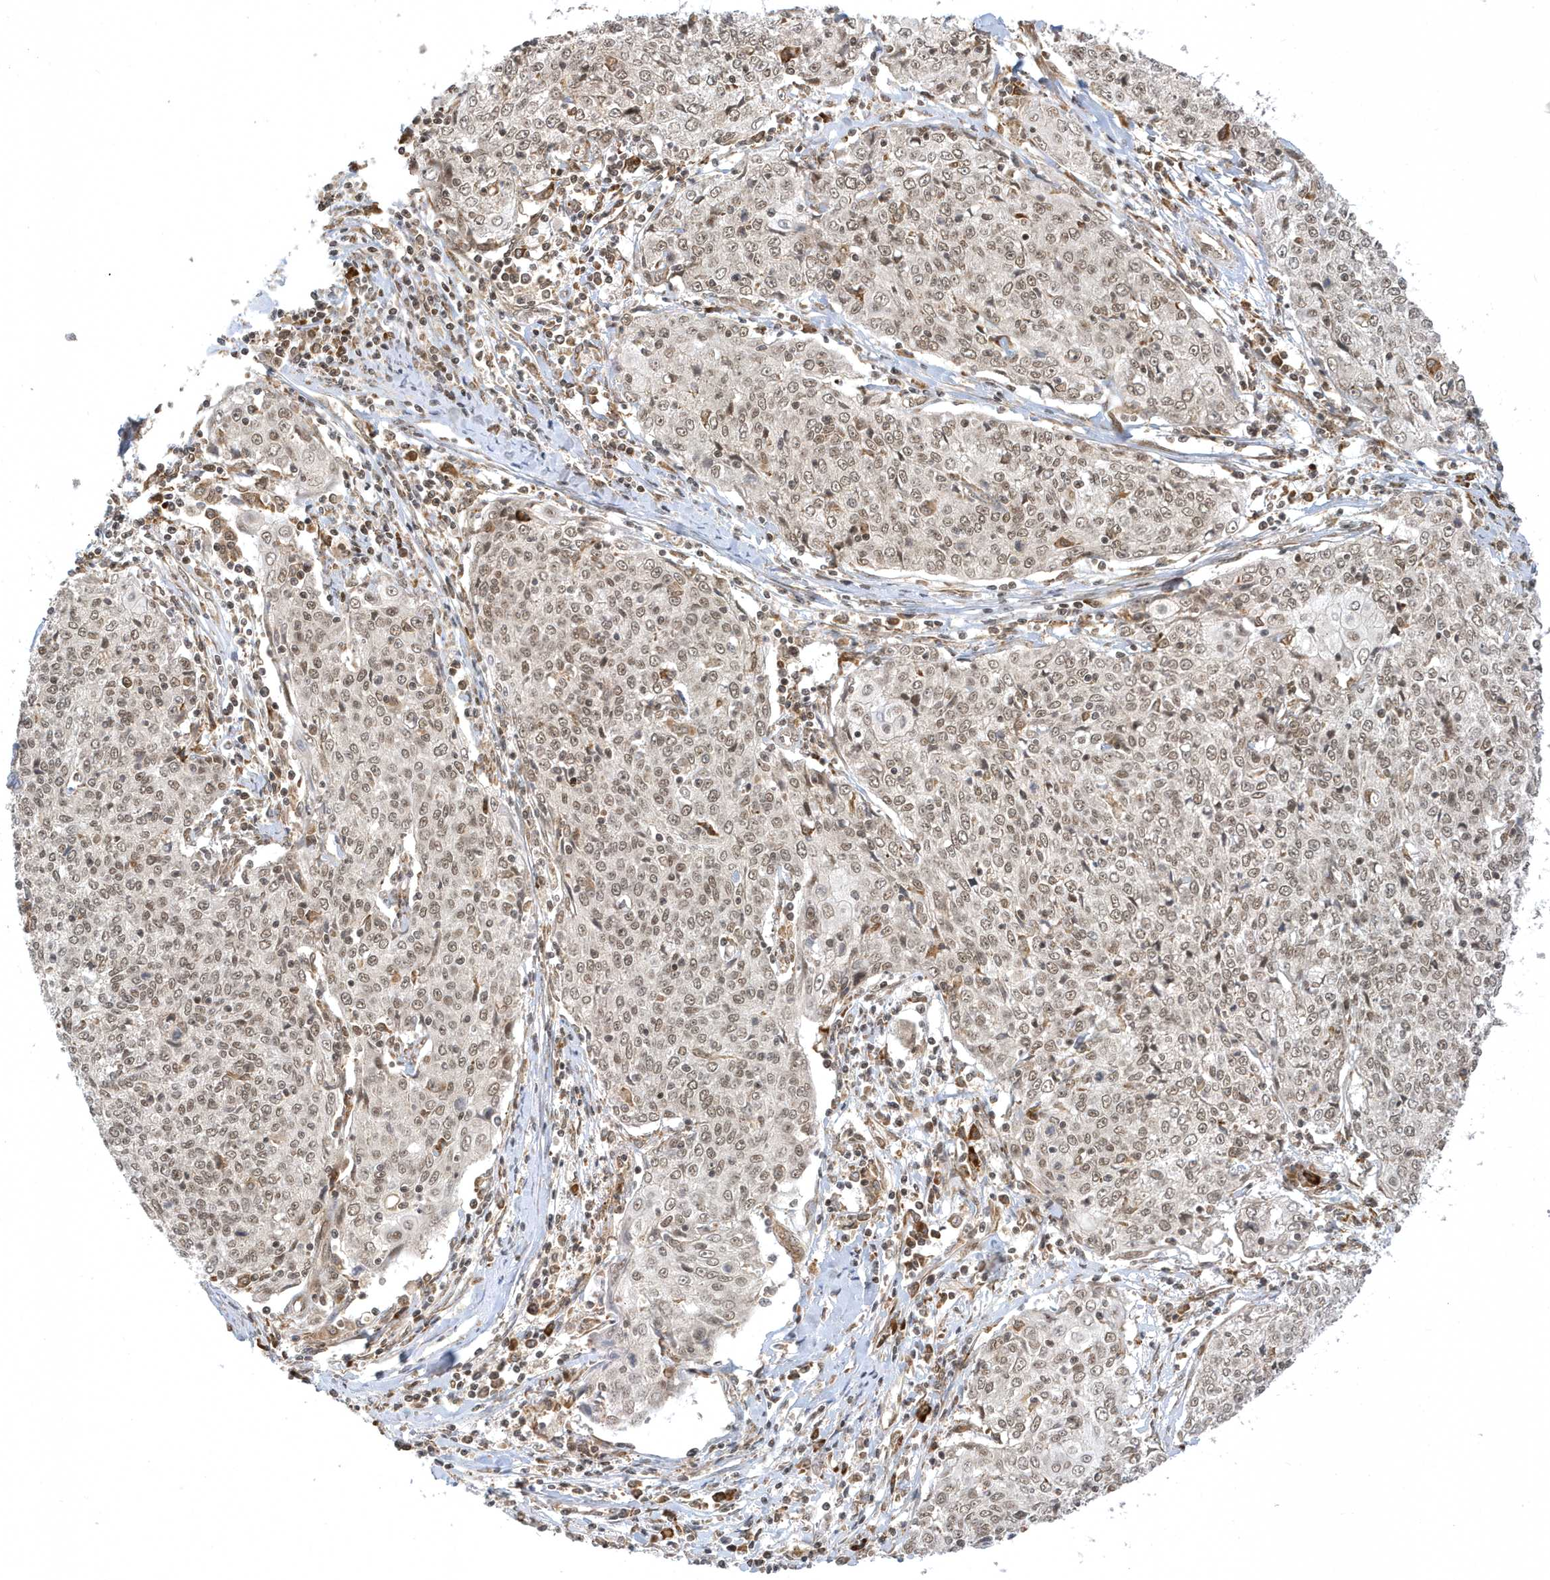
{"staining": {"intensity": "weak", "quantity": ">75%", "location": "nuclear"}, "tissue": "cervical cancer", "cell_type": "Tumor cells", "image_type": "cancer", "snomed": [{"axis": "morphology", "description": "Squamous cell carcinoma, NOS"}, {"axis": "topography", "description": "Cervix"}], "caption": "A low amount of weak nuclear expression is identified in approximately >75% of tumor cells in cervical cancer tissue.", "gene": "METTL21A", "patient": {"sex": "female", "age": 48}}